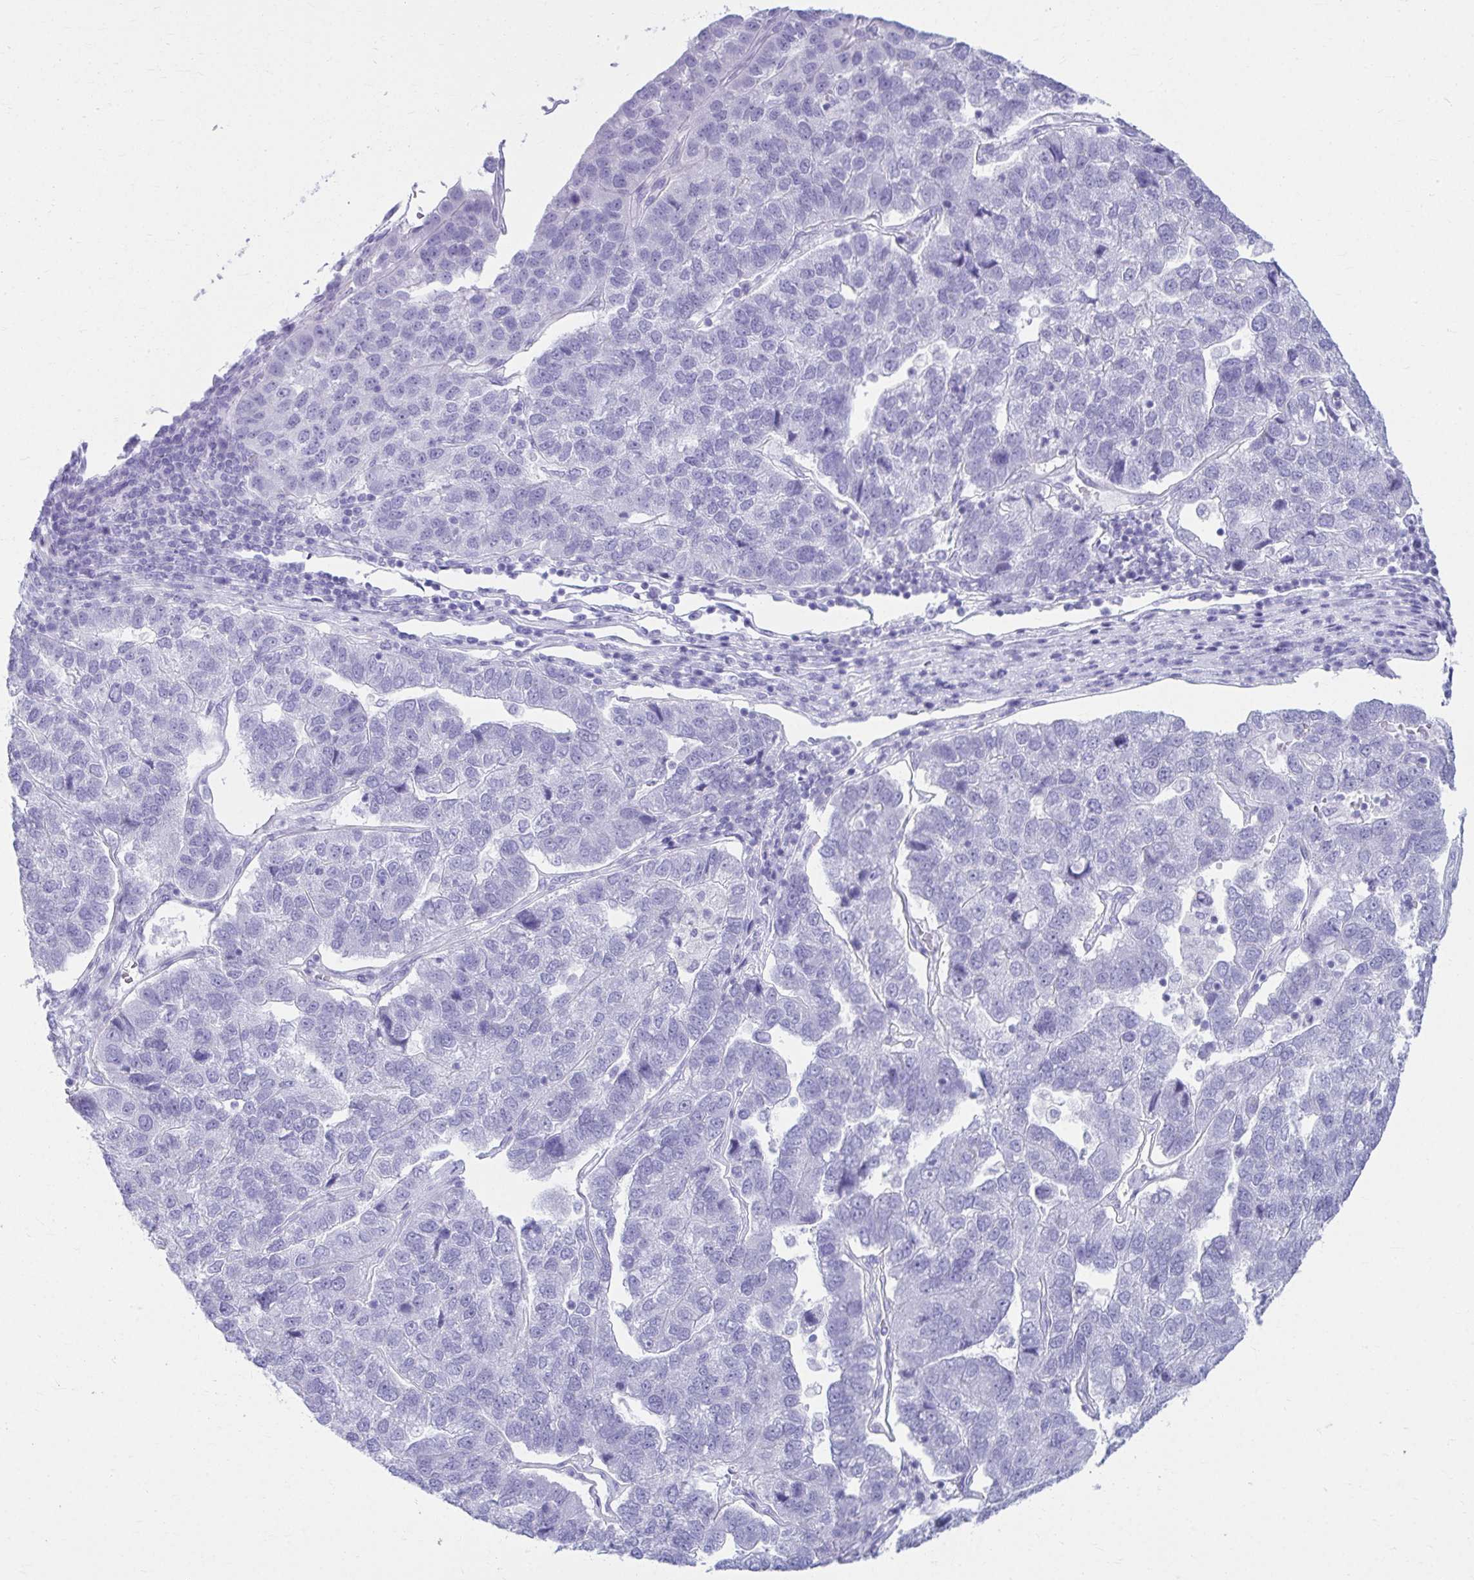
{"staining": {"intensity": "negative", "quantity": "none", "location": "none"}, "tissue": "pancreatic cancer", "cell_type": "Tumor cells", "image_type": "cancer", "snomed": [{"axis": "morphology", "description": "Adenocarcinoma, NOS"}, {"axis": "topography", "description": "Pancreas"}], "caption": "Tumor cells show no significant protein staining in pancreatic cancer (adenocarcinoma).", "gene": "ATP4B", "patient": {"sex": "female", "age": 61}}